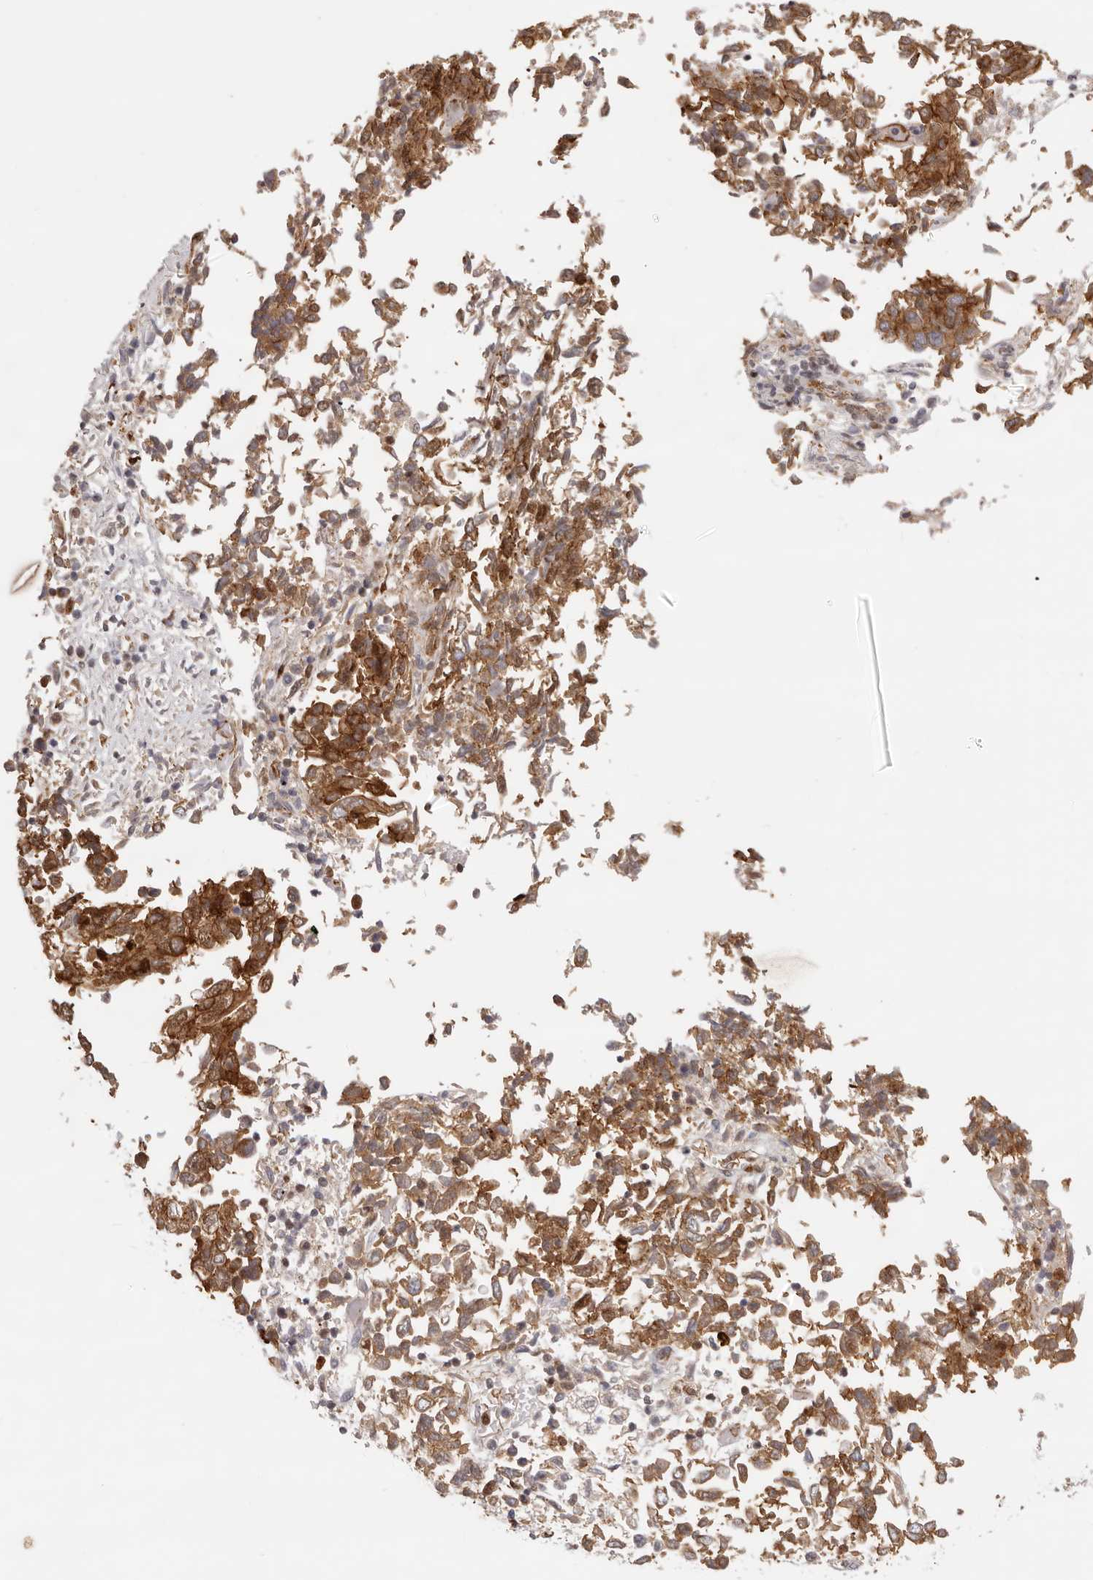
{"staining": {"intensity": "moderate", "quantity": ">75%", "location": "cytoplasmic/membranous"}, "tissue": "endometrial cancer", "cell_type": "Tumor cells", "image_type": "cancer", "snomed": [{"axis": "morphology", "description": "Adenocarcinoma, NOS"}, {"axis": "topography", "description": "Endometrium"}], "caption": "Immunohistochemical staining of human endometrial cancer (adenocarcinoma) reveals medium levels of moderate cytoplasmic/membranous protein positivity in approximately >75% of tumor cells.", "gene": "AFDN", "patient": {"sex": "female", "age": 80}}